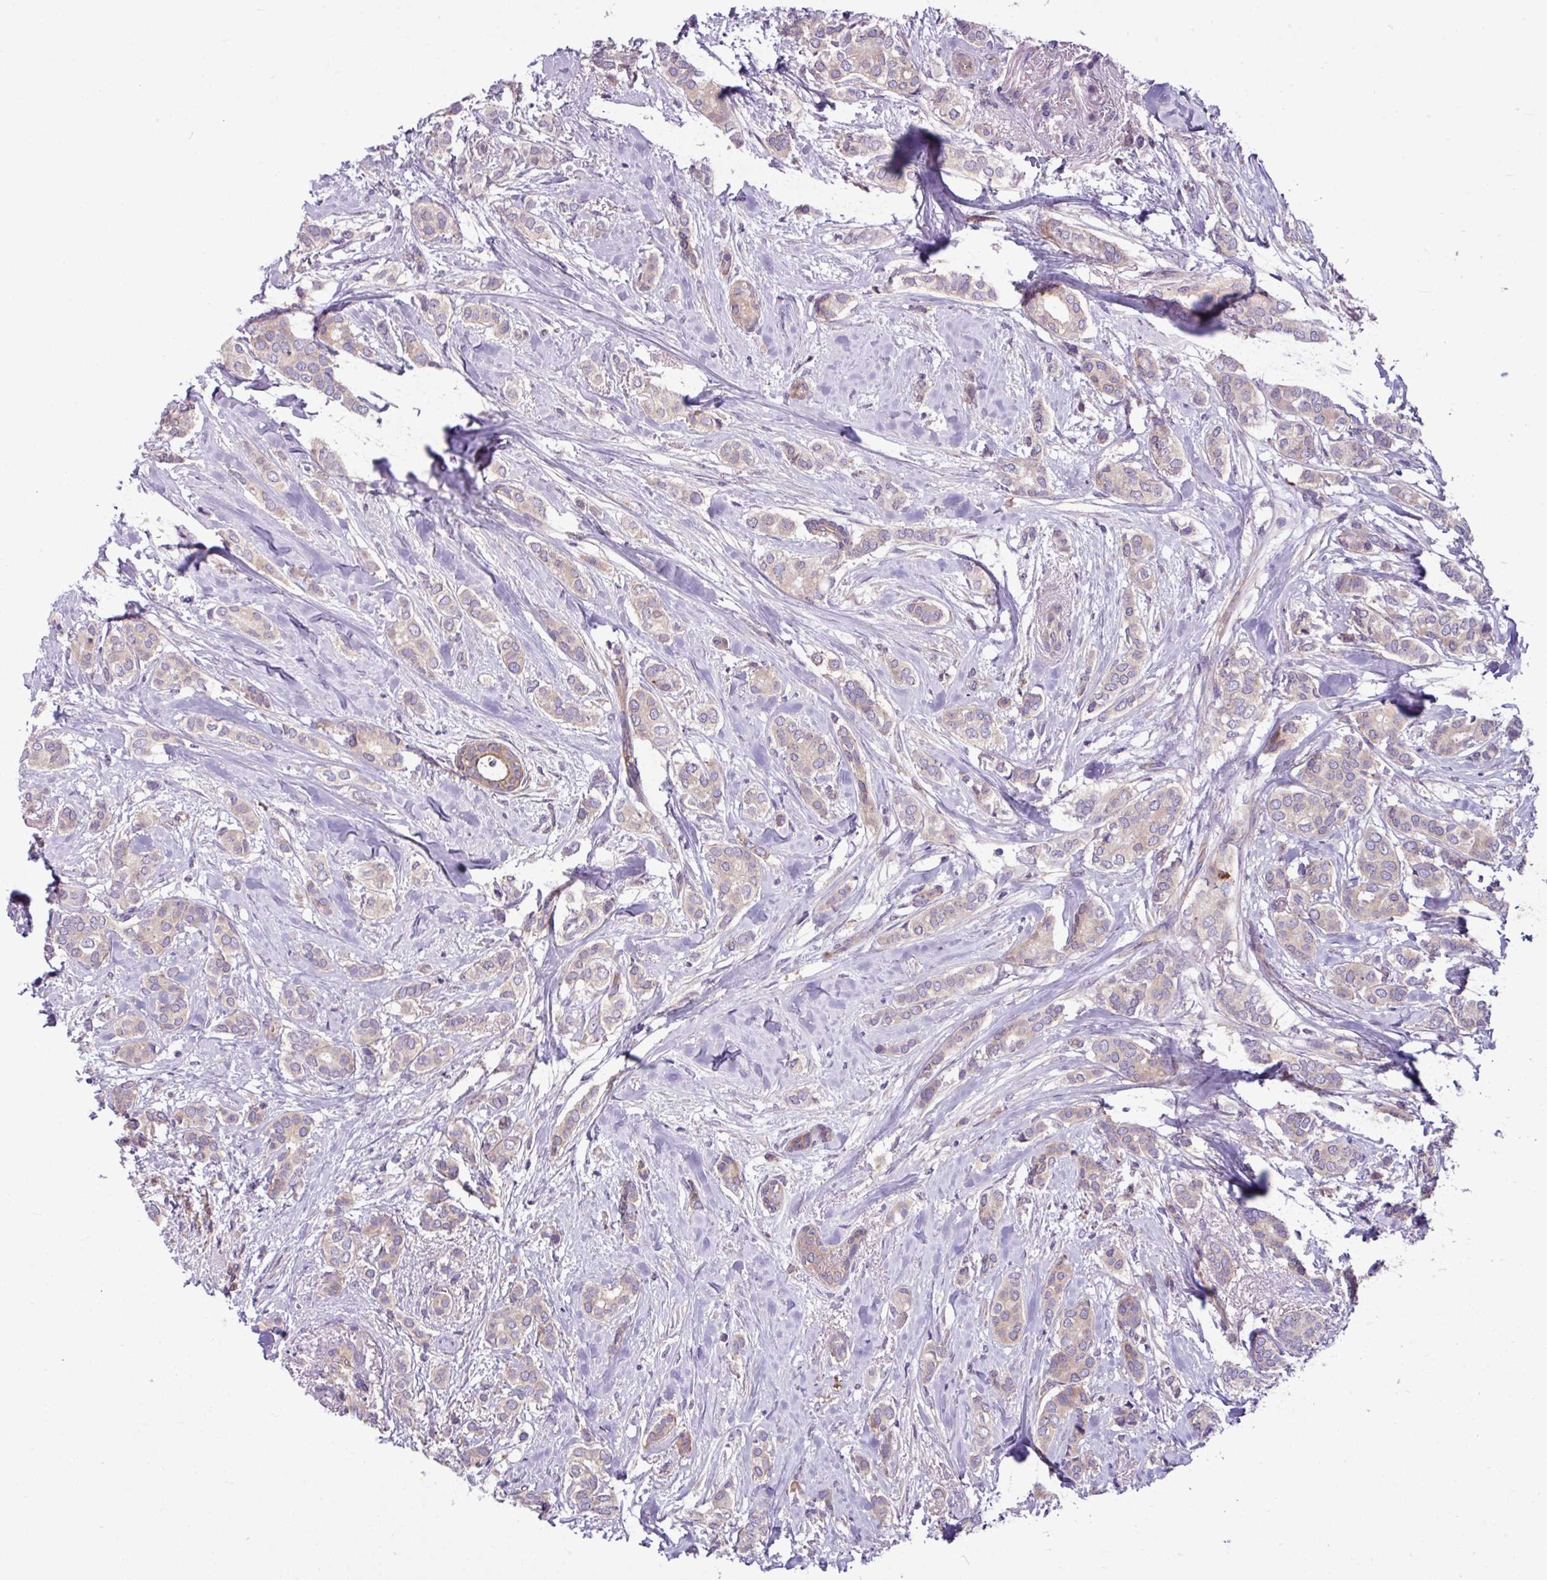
{"staining": {"intensity": "weak", "quantity": ">75%", "location": "cytoplasmic/membranous"}, "tissue": "breast cancer", "cell_type": "Tumor cells", "image_type": "cancer", "snomed": [{"axis": "morphology", "description": "Duct carcinoma"}, {"axis": "topography", "description": "Breast"}], "caption": "Protein expression analysis of human breast cancer (invasive ductal carcinoma) reveals weak cytoplasmic/membranous staining in approximately >75% of tumor cells.", "gene": "MROH2A", "patient": {"sex": "female", "age": 73}}